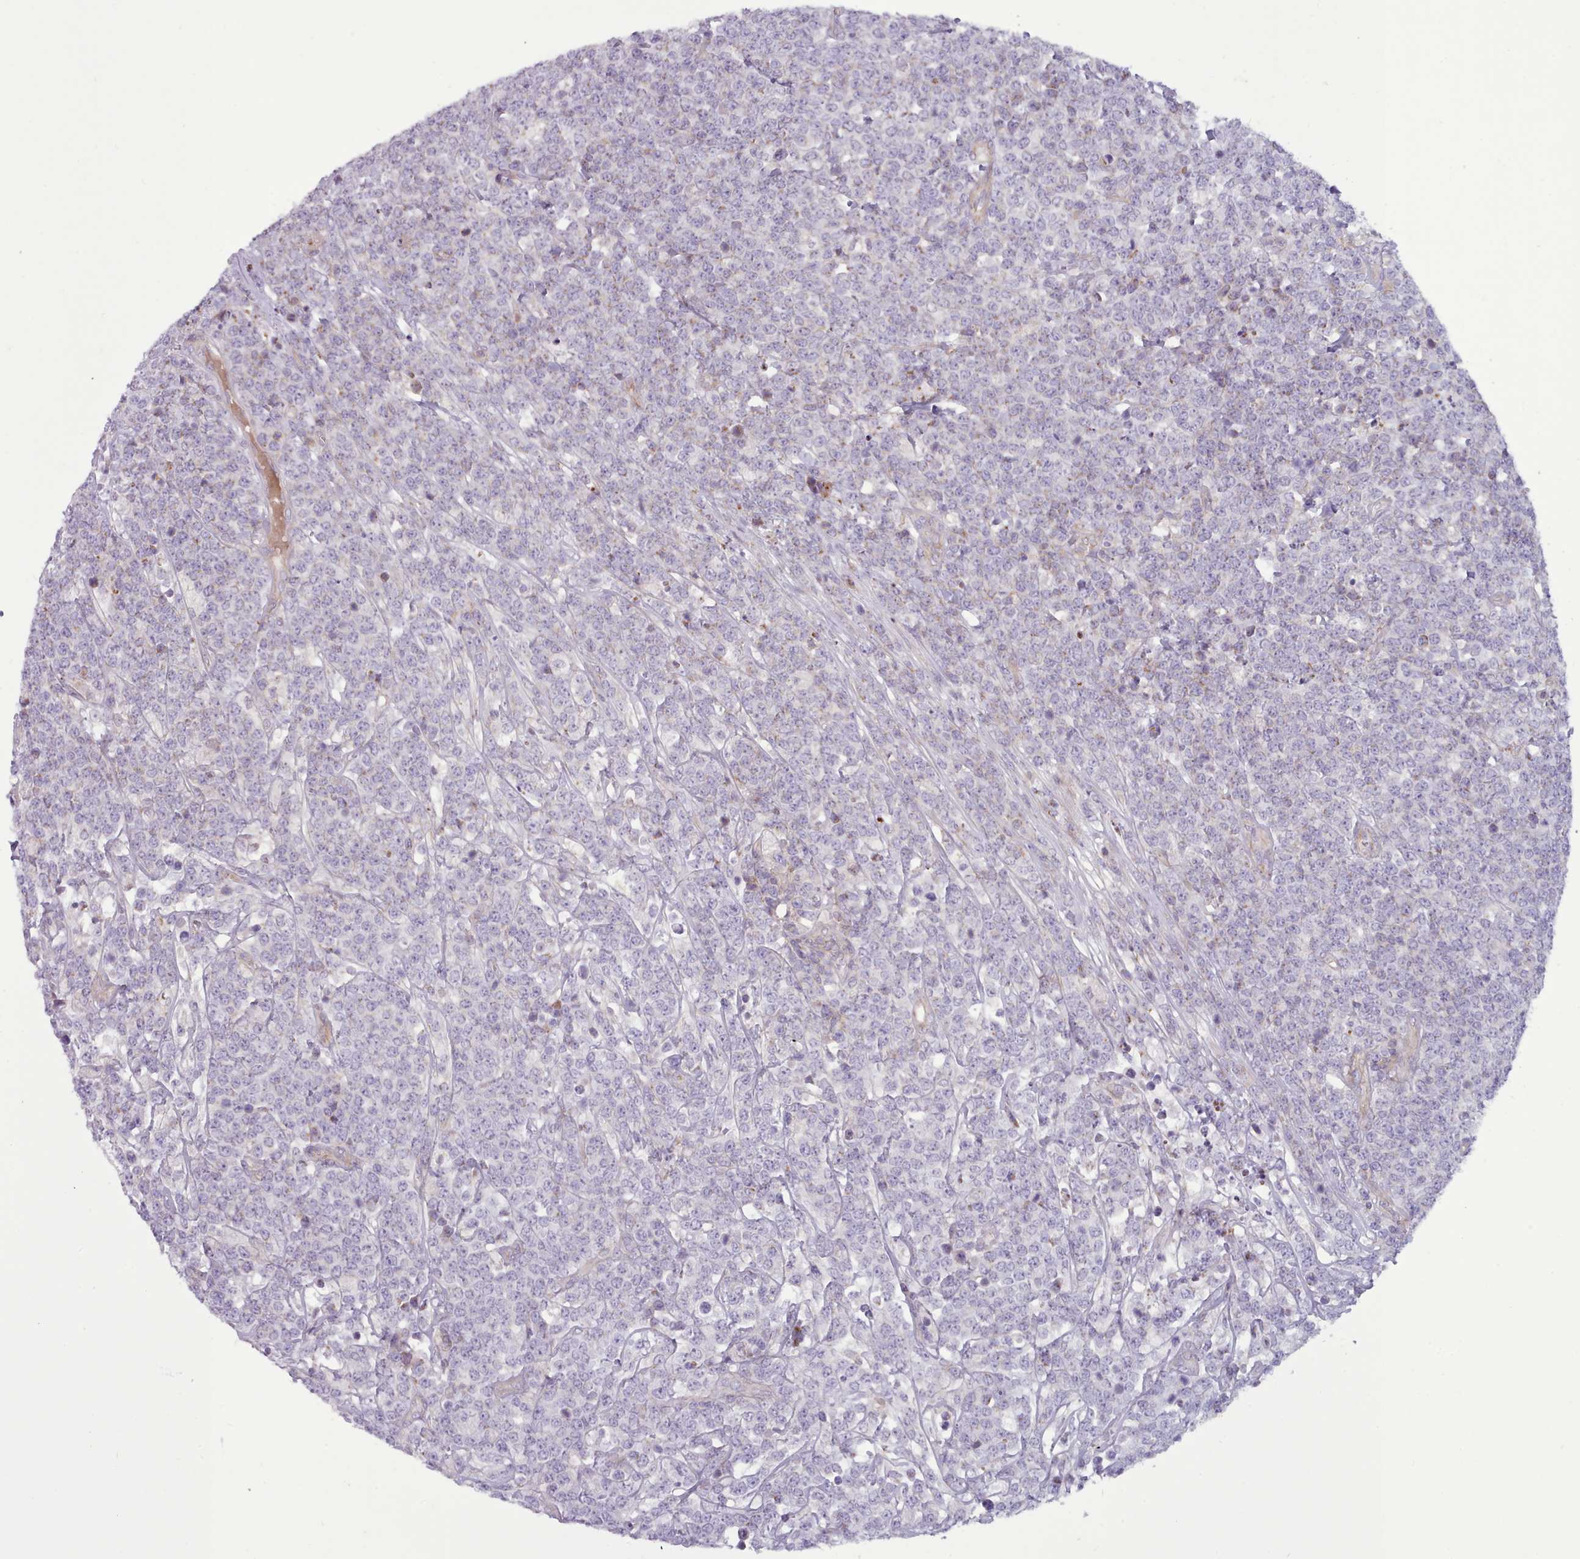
{"staining": {"intensity": "negative", "quantity": "none", "location": "none"}, "tissue": "lymphoma", "cell_type": "Tumor cells", "image_type": "cancer", "snomed": [{"axis": "morphology", "description": "Malignant lymphoma, non-Hodgkin's type, High grade"}, {"axis": "topography", "description": "Small intestine"}], "caption": "This is an immunohistochemistry (IHC) micrograph of human high-grade malignant lymphoma, non-Hodgkin's type. There is no expression in tumor cells.", "gene": "TENT4B", "patient": {"sex": "male", "age": 8}}